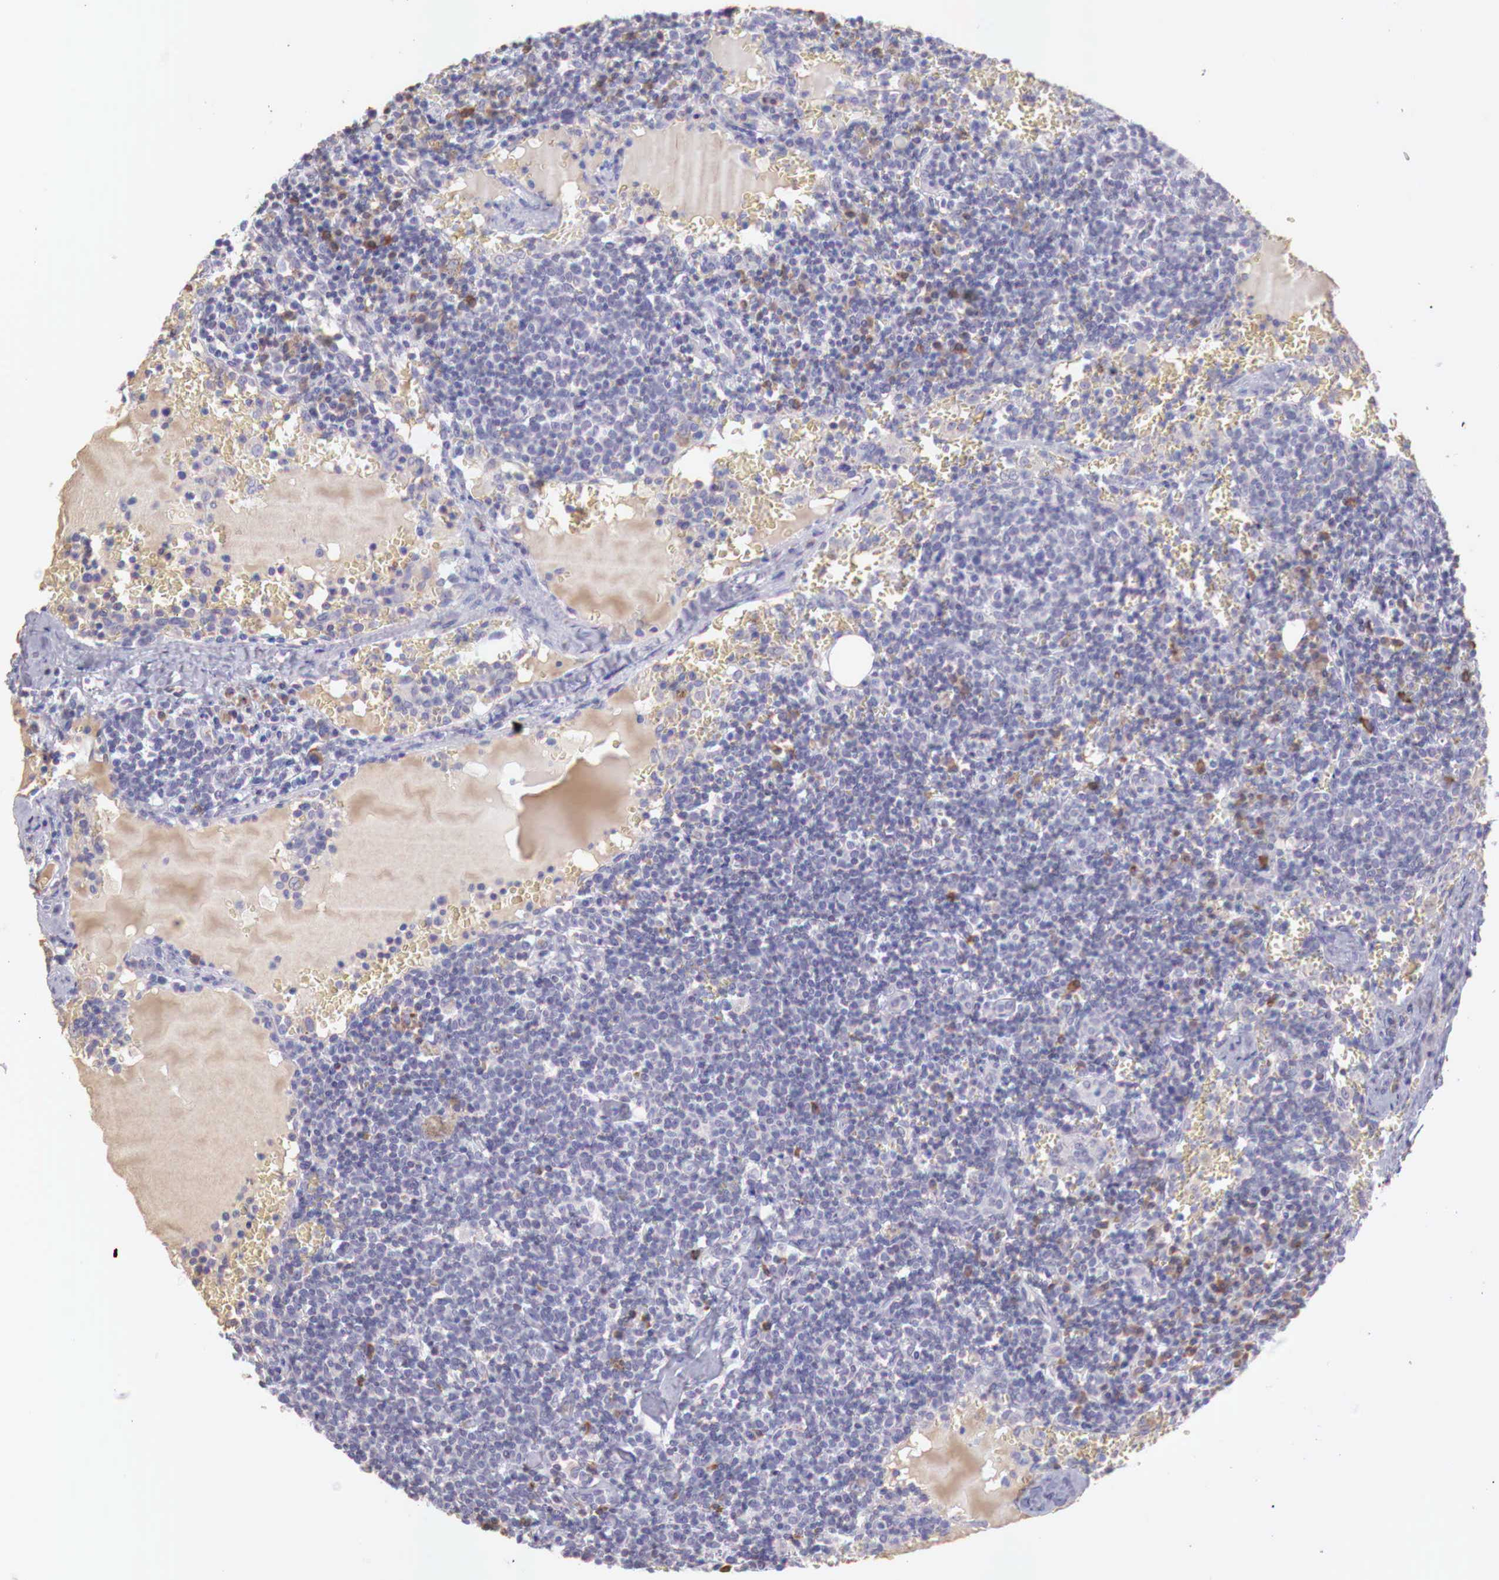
{"staining": {"intensity": "weak", "quantity": "<25%", "location": "cytoplasmic/membranous"}, "tissue": "lymphoma", "cell_type": "Tumor cells", "image_type": "cancer", "snomed": [{"axis": "morphology", "description": "Malignant lymphoma, non-Hodgkin's type, High grade"}, {"axis": "topography", "description": "Lymph node"}], "caption": "The histopathology image reveals no significant positivity in tumor cells of lymphoma.", "gene": "XPNPEP2", "patient": {"sex": "female", "age": 76}}